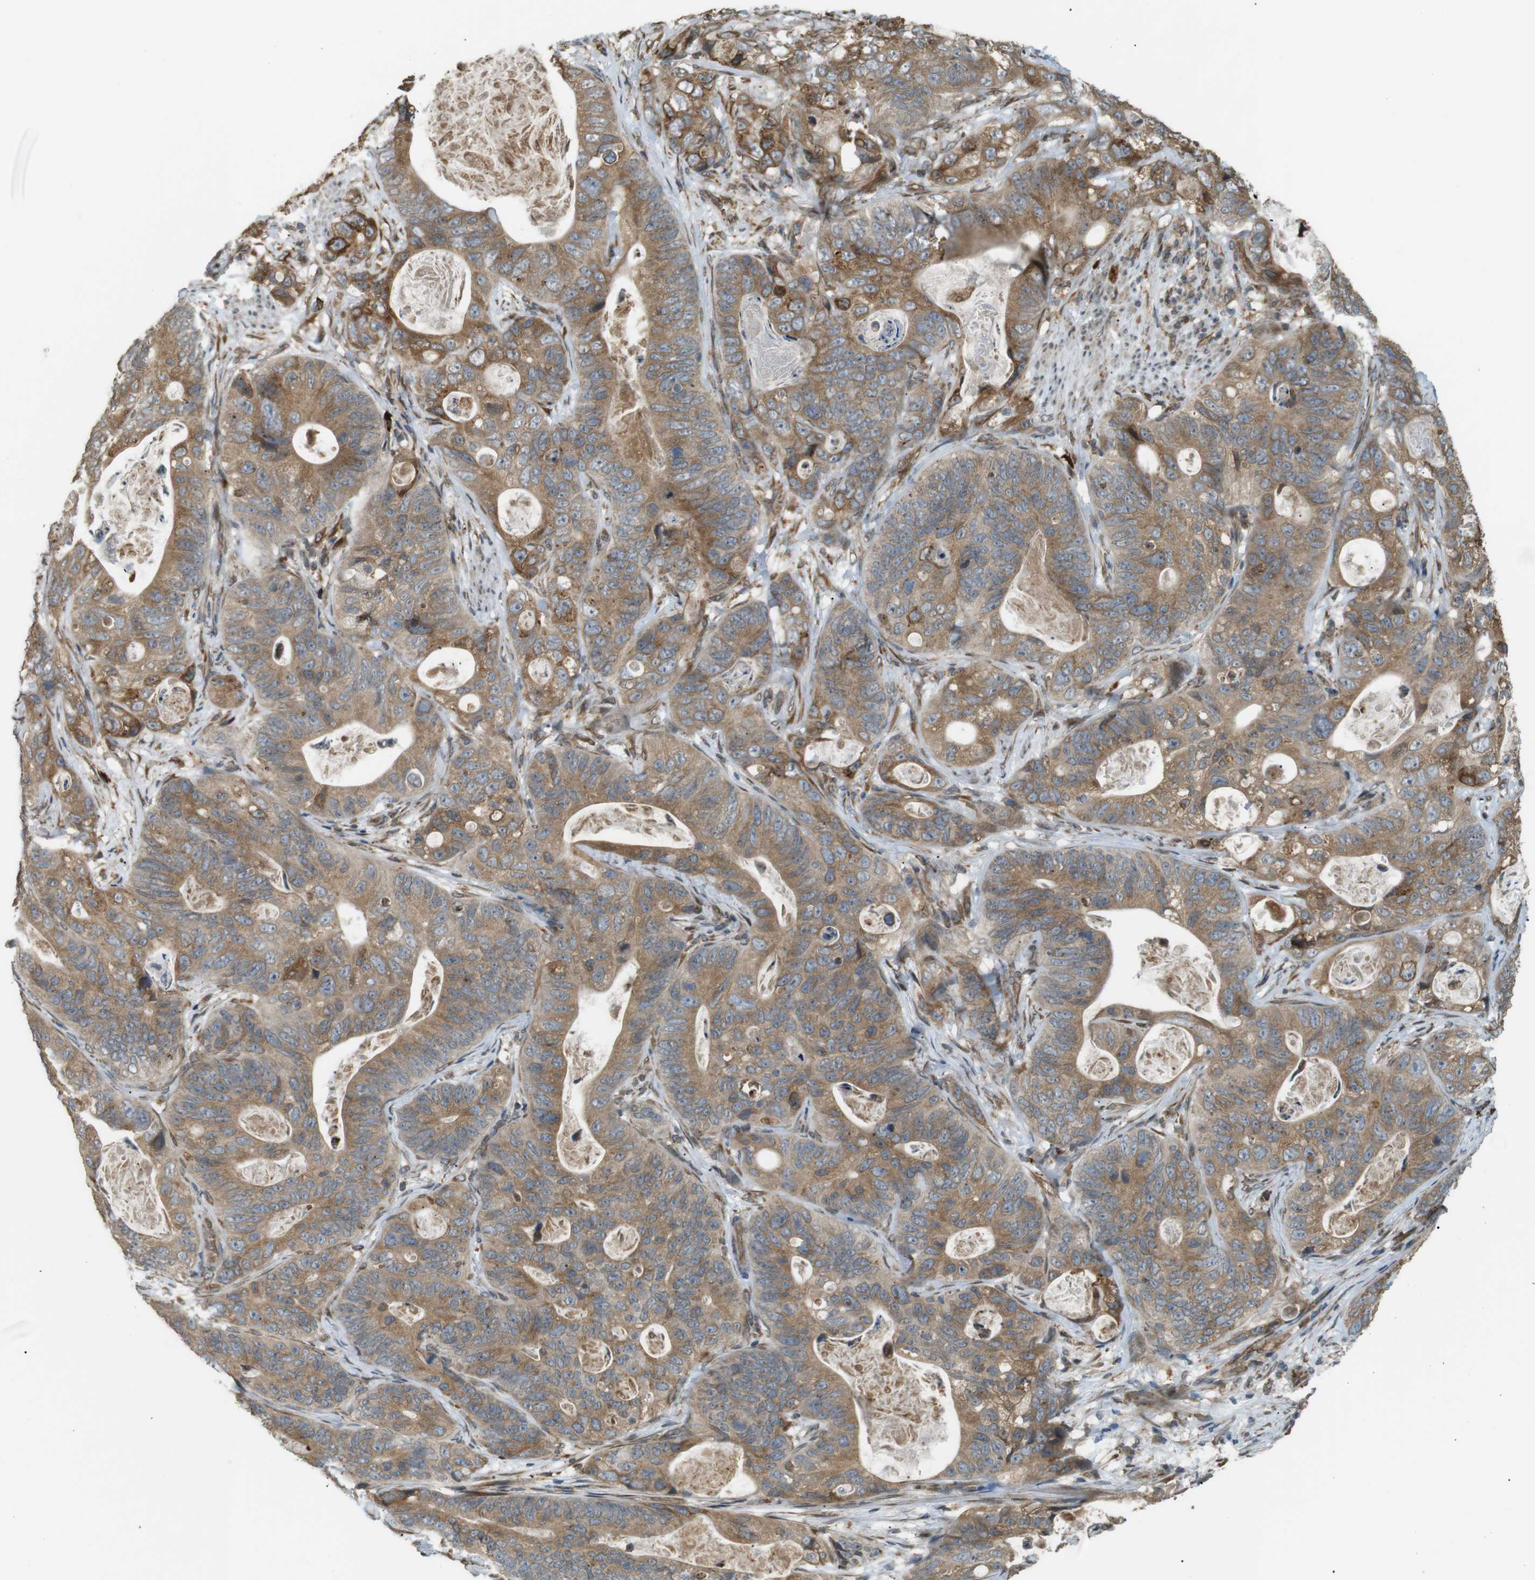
{"staining": {"intensity": "moderate", "quantity": ">75%", "location": "cytoplasmic/membranous"}, "tissue": "stomach cancer", "cell_type": "Tumor cells", "image_type": "cancer", "snomed": [{"axis": "morphology", "description": "Adenocarcinoma, NOS"}, {"axis": "topography", "description": "Stomach"}], "caption": "Stomach cancer stained with immunohistochemistry demonstrates moderate cytoplasmic/membranous expression in approximately >75% of tumor cells.", "gene": "TMED4", "patient": {"sex": "female", "age": 89}}